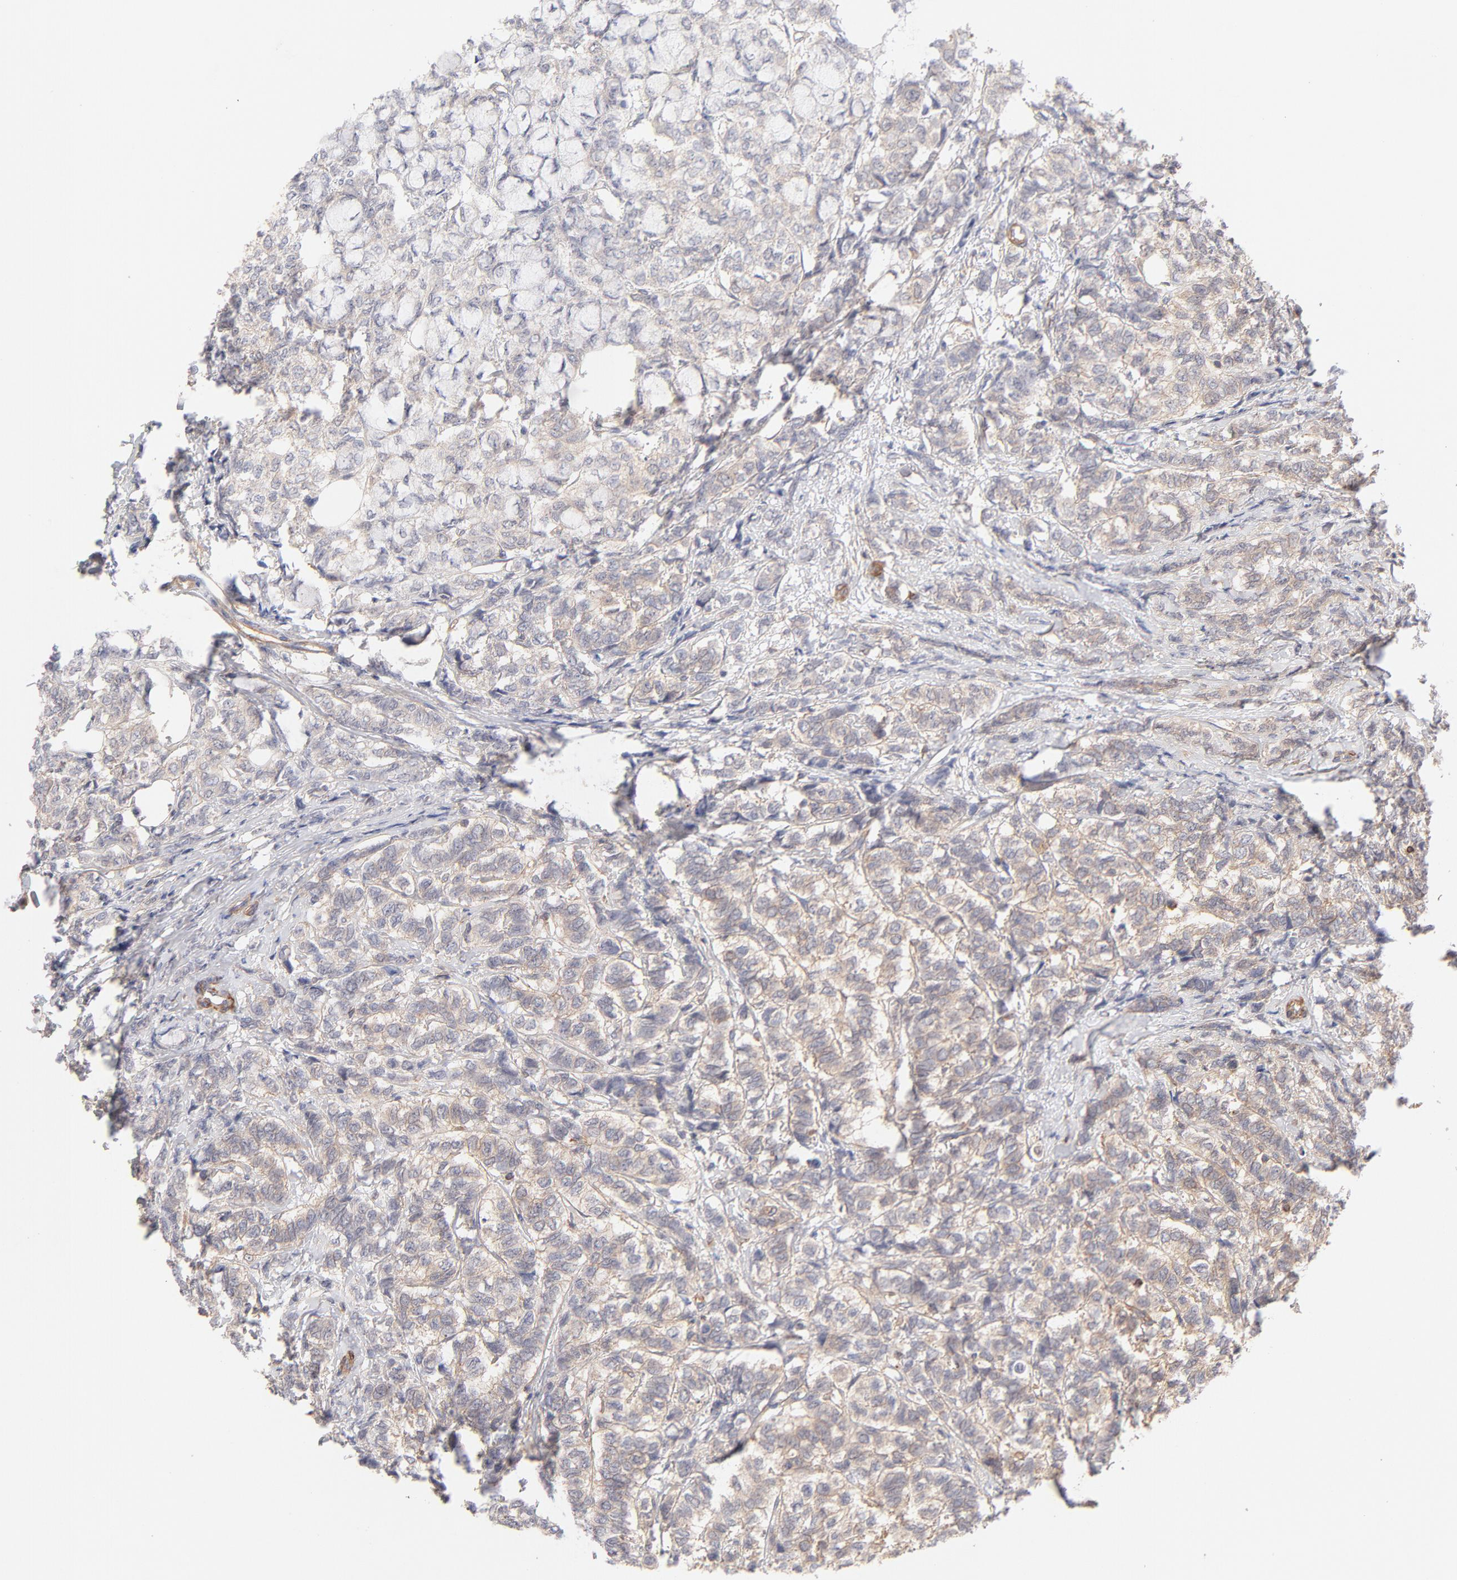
{"staining": {"intensity": "weak", "quantity": ">75%", "location": "cytoplasmic/membranous"}, "tissue": "breast cancer", "cell_type": "Tumor cells", "image_type": "cancer", "snomed": [{"axis": "morphology", "description": "Lobular carcinoma"}, {"axis": "topography", "description": "Breast"}], "caption": "A low amount of weak cytoplasmic/membranous staining is appreciated in about >75% of tumor cells in breast cancer tissue. The protein of interest is shown in brown color, while the nuclei are stained blue.", "gene": "LDLRAP1", "patient": {"sex": "female", "age": 60}}